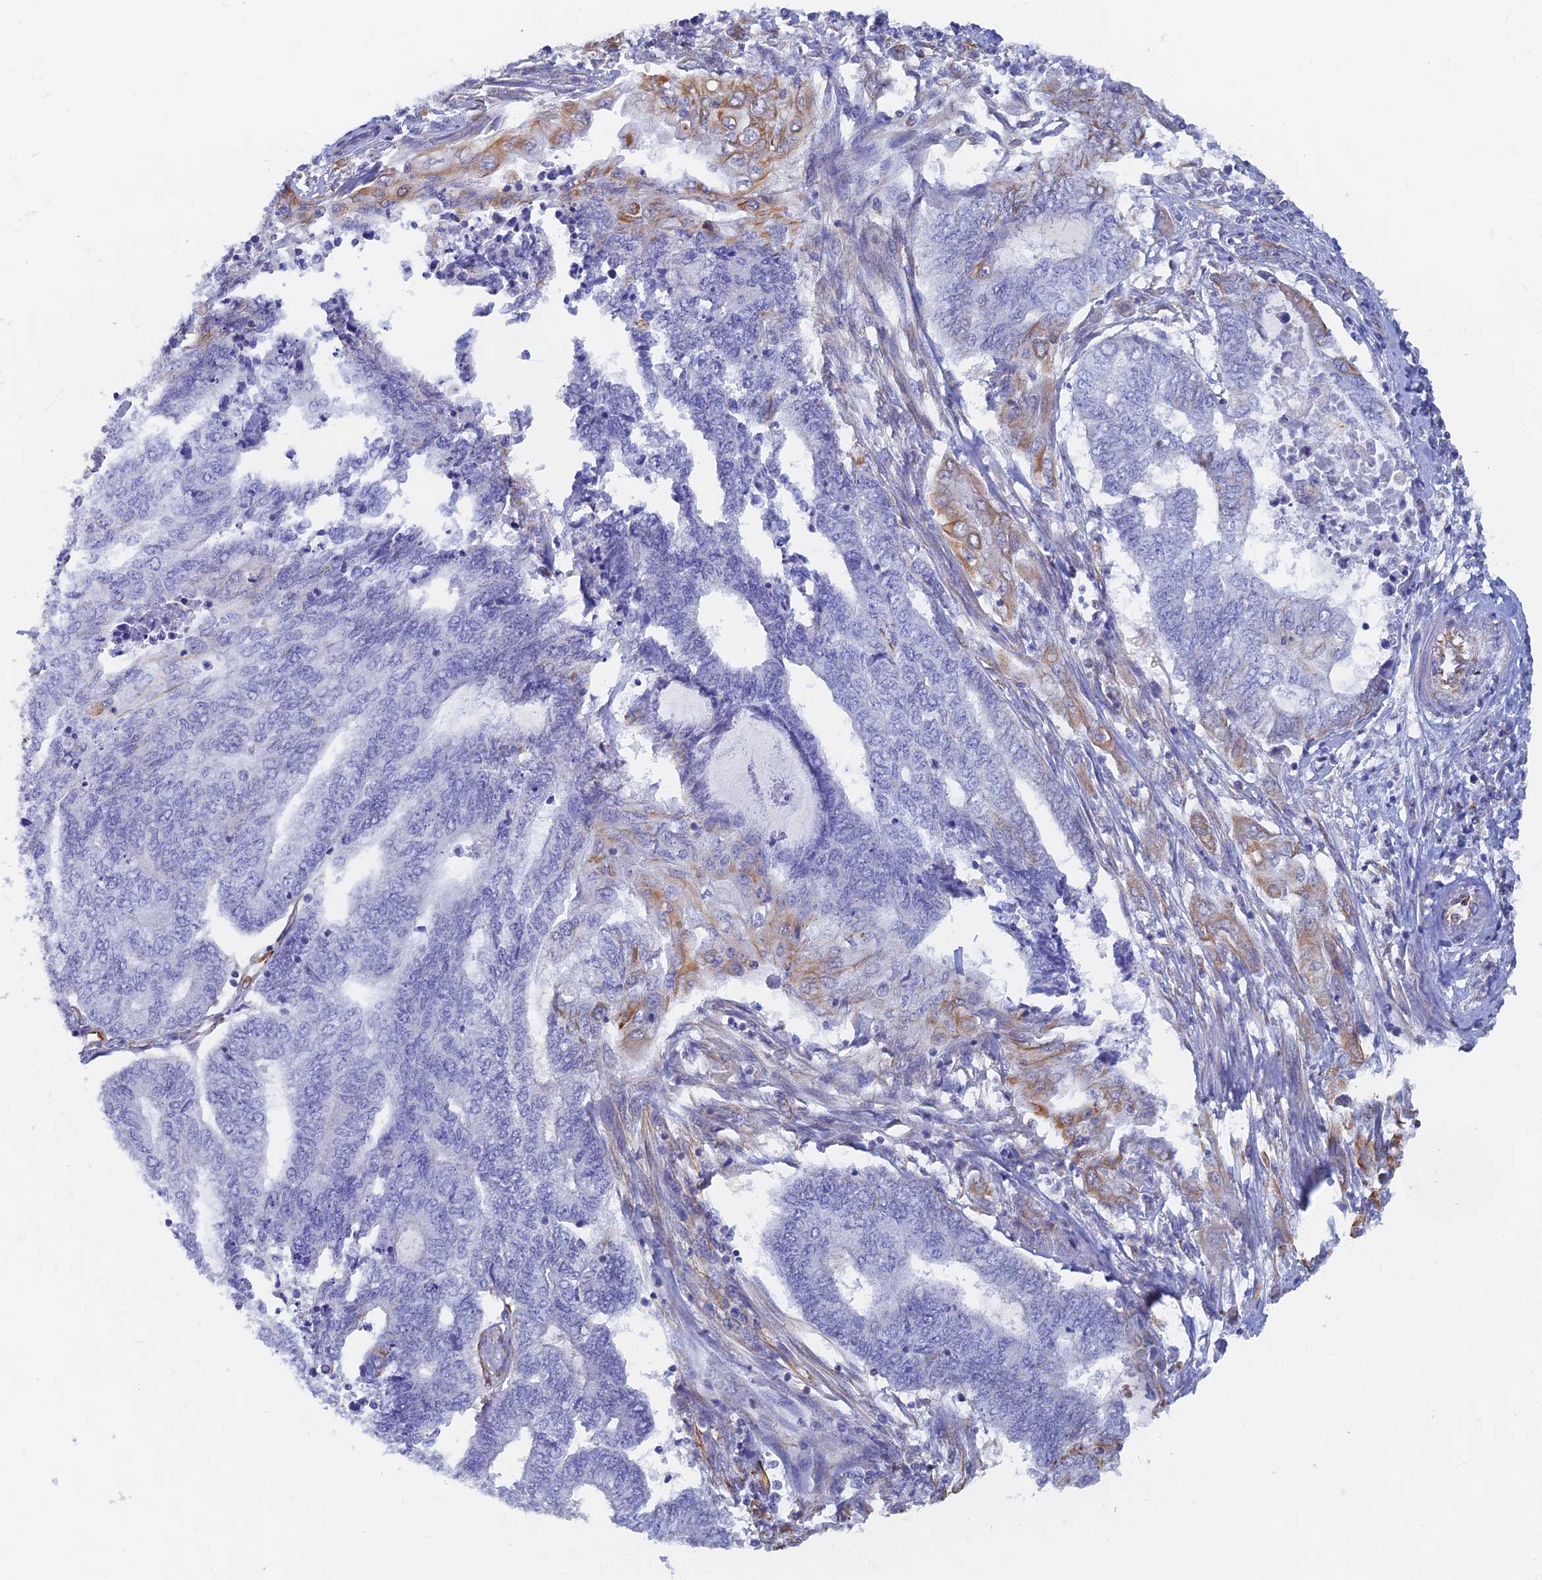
{"staining": {"intensity": "negative", "quantity": "none", "location": "none"}, "tissue": "endometrial cancer", "cell_type": "Tumor cells", "image_type": "cancer", "snomed": [{"axis": "morphology", "description": "Adenocarcinoma, NOS"}, {"axis": "topography", "description": "Uterus"}, {"axis": "topography", "description": "Endometrium"}], "caption": "This is a photomicrograph of immunohistochemistry (IHC) staining of endometrial cancer, which shows no positivity in tumor cells.", "gene": "RMC1", "patient": {"sex": "female", "age": 70}}